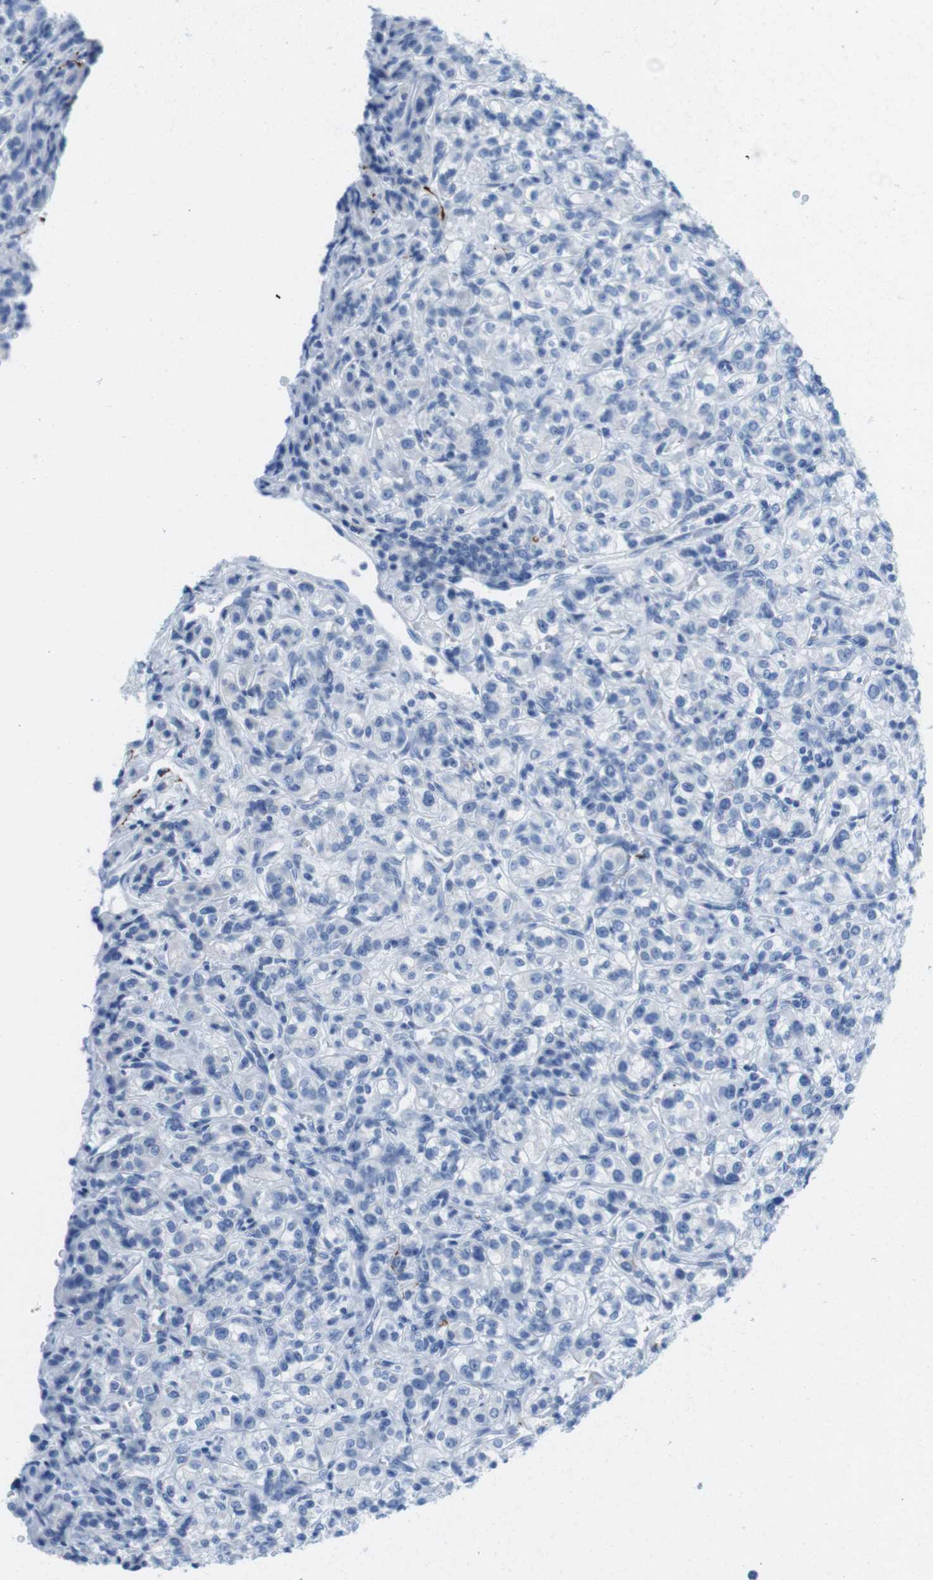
{"staining": {"intensity": "negative", "quantity": "none", "location": "none"}, "tissue": "renal cancer", "cell_type": "Tumor cells", "image_type": "cancer", "snomed": [{"axis": "morphology", "description": "Adenocarcinoma, NOS"}, {"axis": "topography", "description": "Kidney"}], "caption": "Adenocarcinoma (renal) stained for a protein using immunohistochemistry demonstrates no positivity tumor cells.", "gene": "GAP43", "patient": {"sex": "male", "age": 77}}